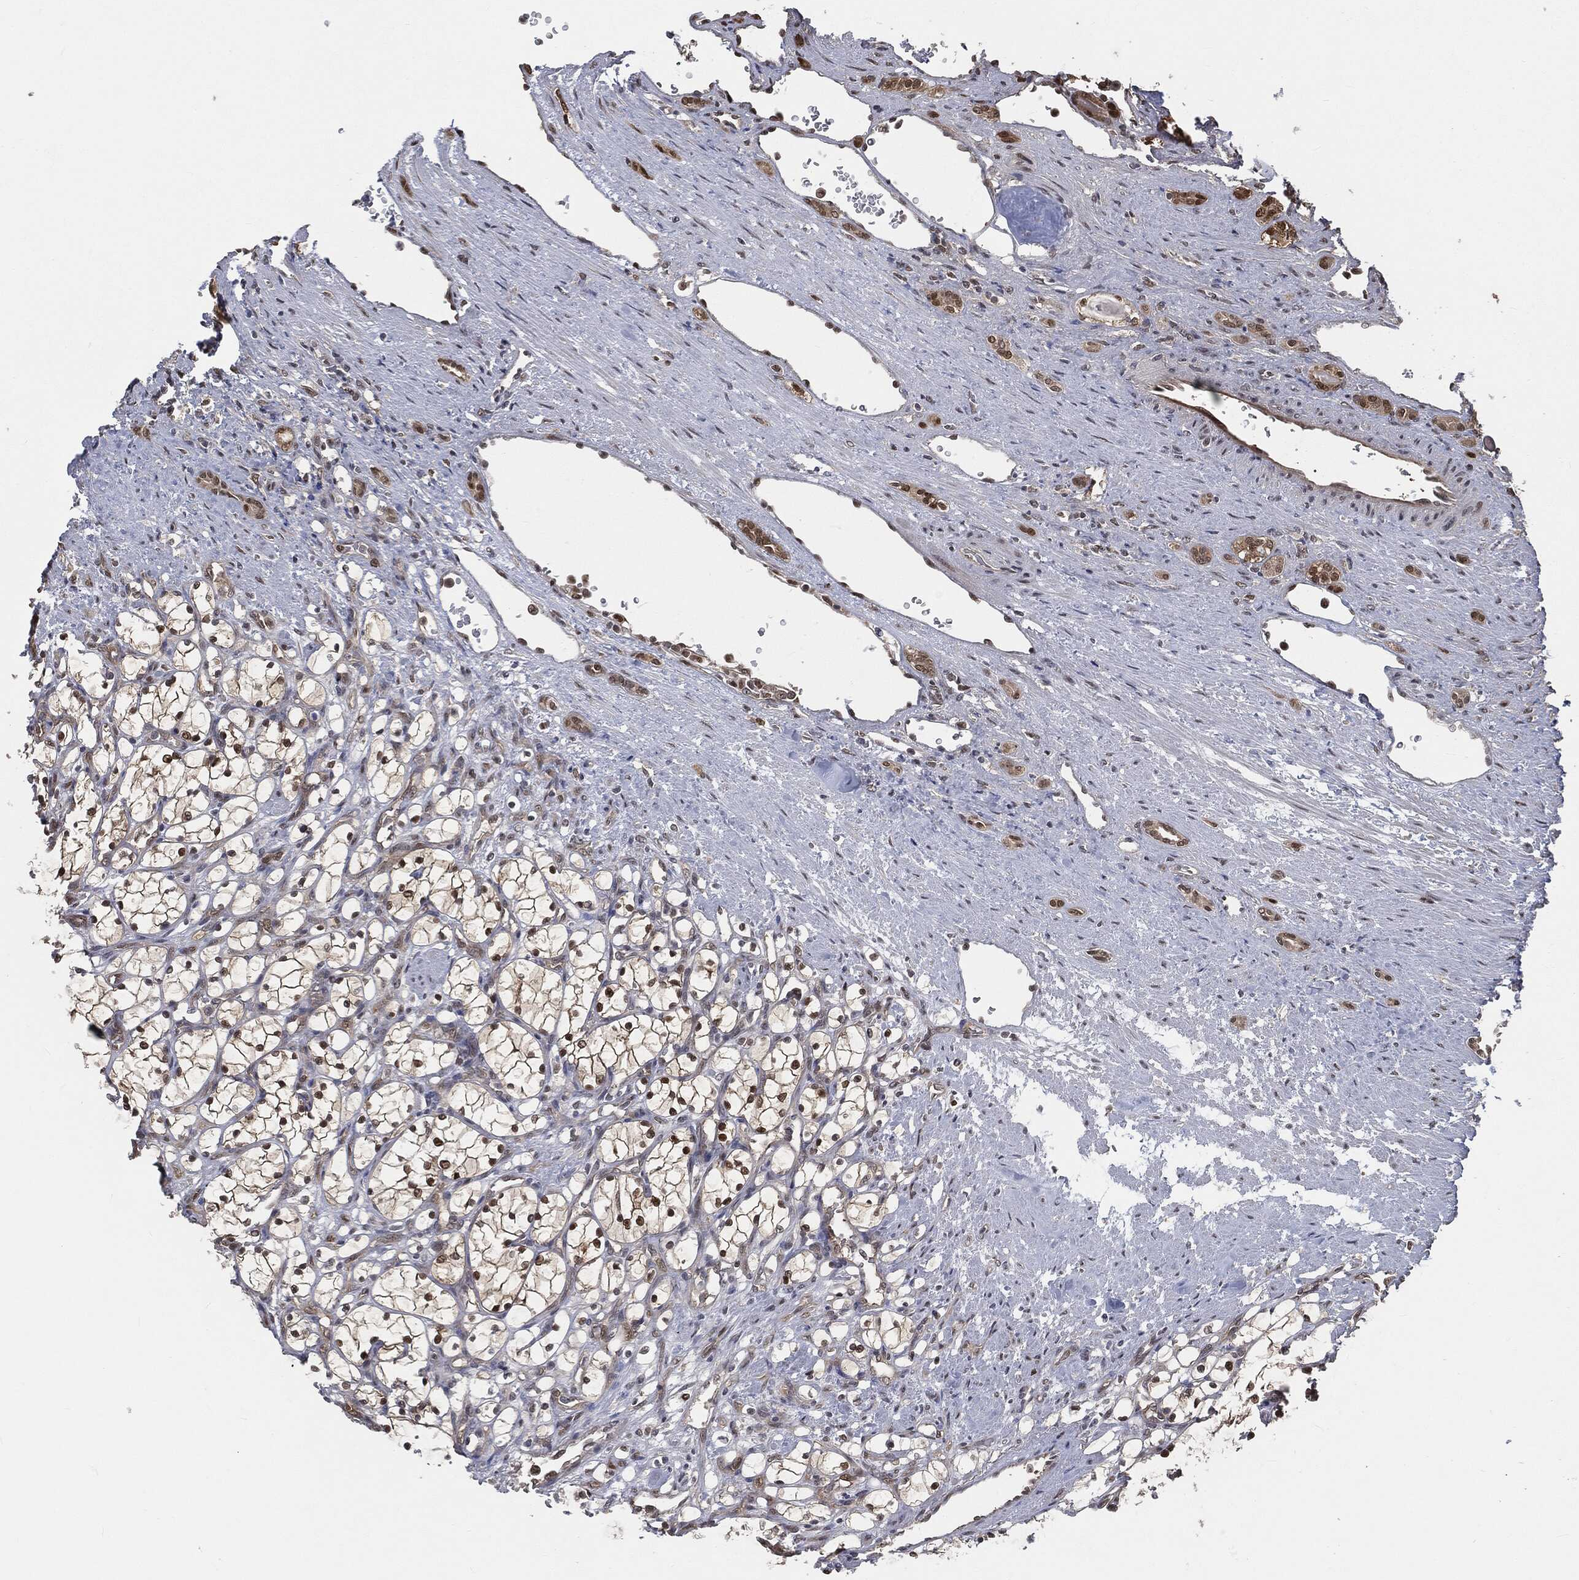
{"staining": {"intensity": "strong", "quantity": "25%-75%", "location": "nuclear"}, "tissue": "renal cancer", "cell_type": "Tumor cells", "image_type": "cancer", "snomed": [{"axis": "morphology", "description": "Adenocarcinoma, NOS"}, {"axis": "topography", "description": "Kidney"}], "caption": "The micrograph displays immunohistochemical staining of renal cancer. There is strong nuclear expression is appreciated in approximately 25%-75% of tumor cells.", "gene": "SHLD2", "patient": {"sex": "female", "age": 69}}